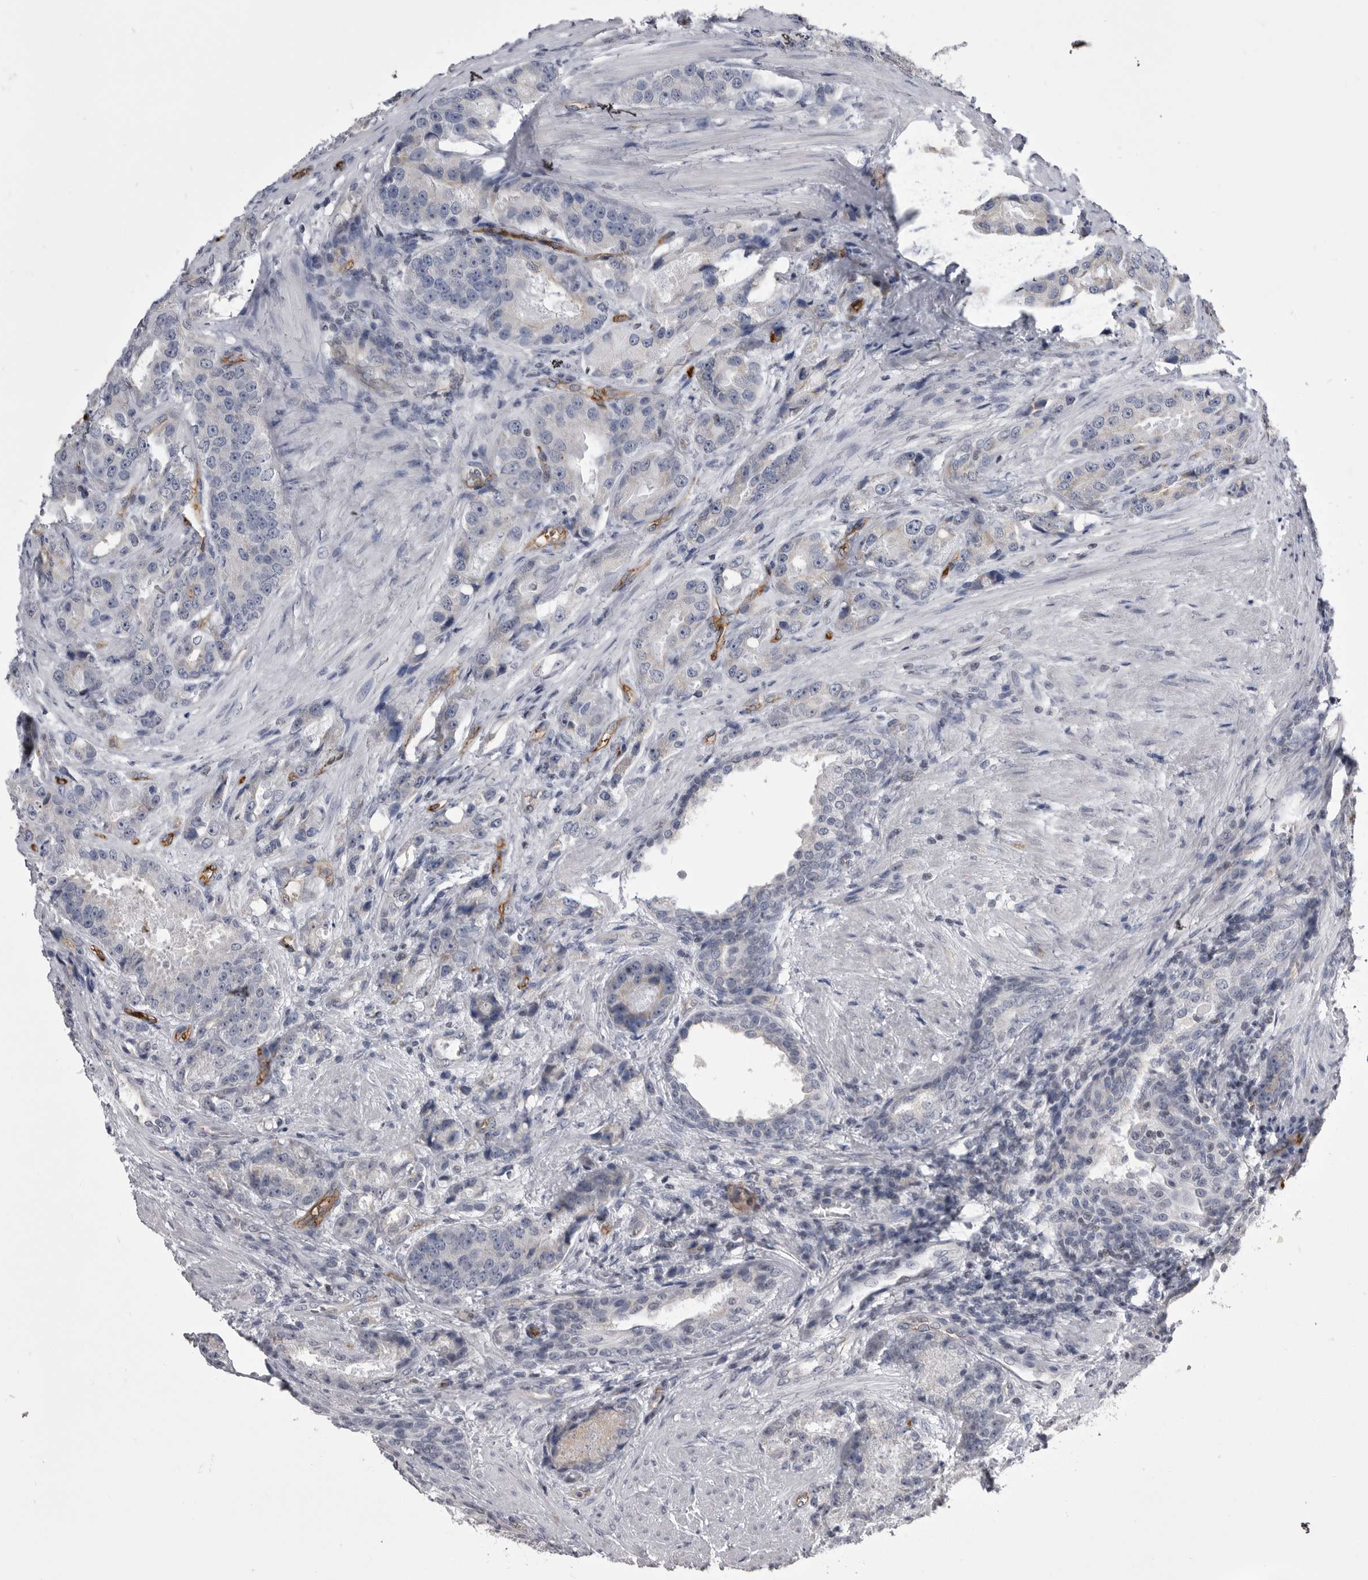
{"staining": {"intensity": "negative", "quantity": "none", "location": "none"}, "tissue": "prostate cancer", "cell_type": "Tumor cells", "image_type": "cancer", "snomed": [{"axis": "morphology", "description": "Adenocarcinoma, High grade"}, {"axis": "topography", "description": "Prostate"}], "caption": "Immunohistochemistry of human adenocarcinoma (high-grade) (prostate) displays no staining in tumor cells. (DAB immunohistochemistry (IHC) with hematoxylin counter stain).", "gene": "OPLAH", "patient": {"sex": "male", "age": 60}}